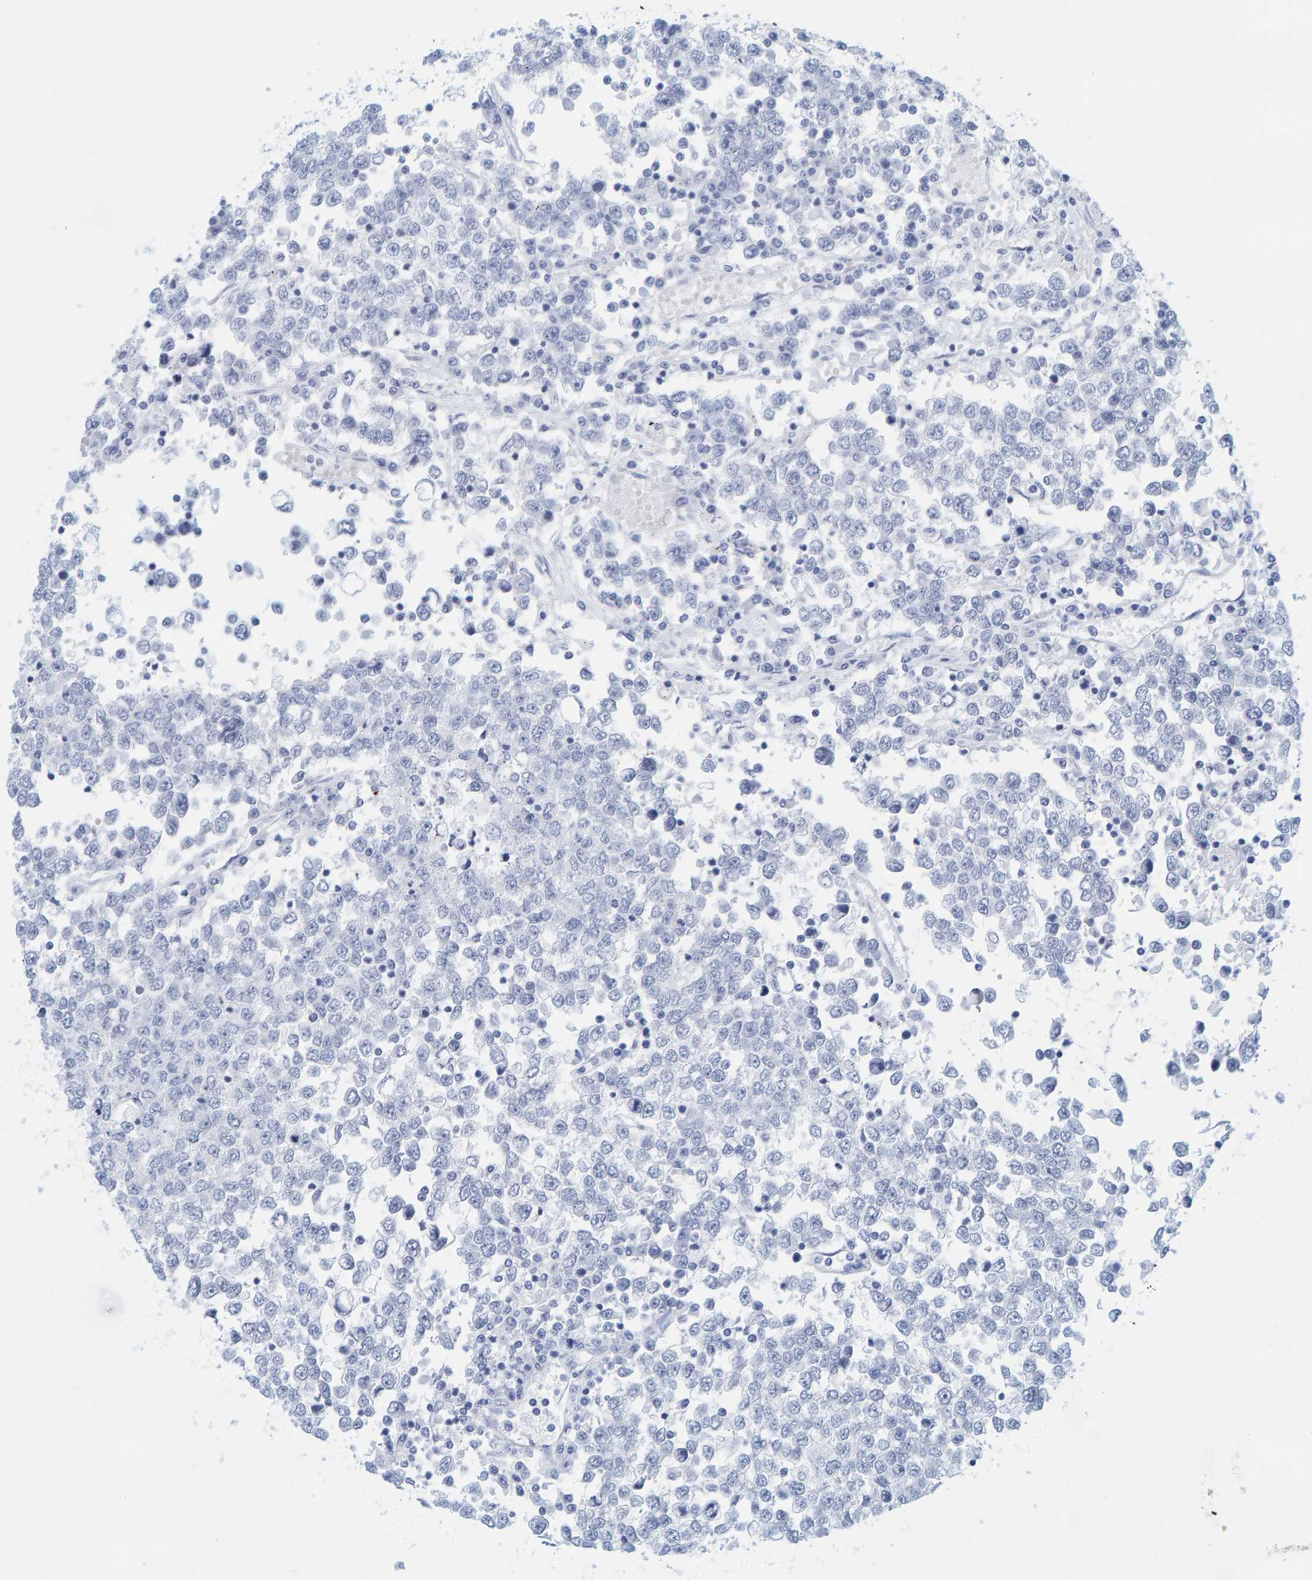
{"staining": {"intensity": "negative", "quantity": "none", "location": "none"}, "tissue": "testis cancer", "cell_type": "Tumor cells", "image_type": "cancer", "snomed": [{"axis": "morphology", "description": "Seminoma, NOS"}, {"axis": "topography", "description": "Testis"}], "caption": "Immunohistochemistry histopathology image of neoplastic tissue: testis cancer (seminoma) stained with DAB (3,3'-diaminobenzidine) displays no significant protein positivity in tumor cells.", "gene": "SFTPC", "patient": {"sex": "male", "age": 65}}